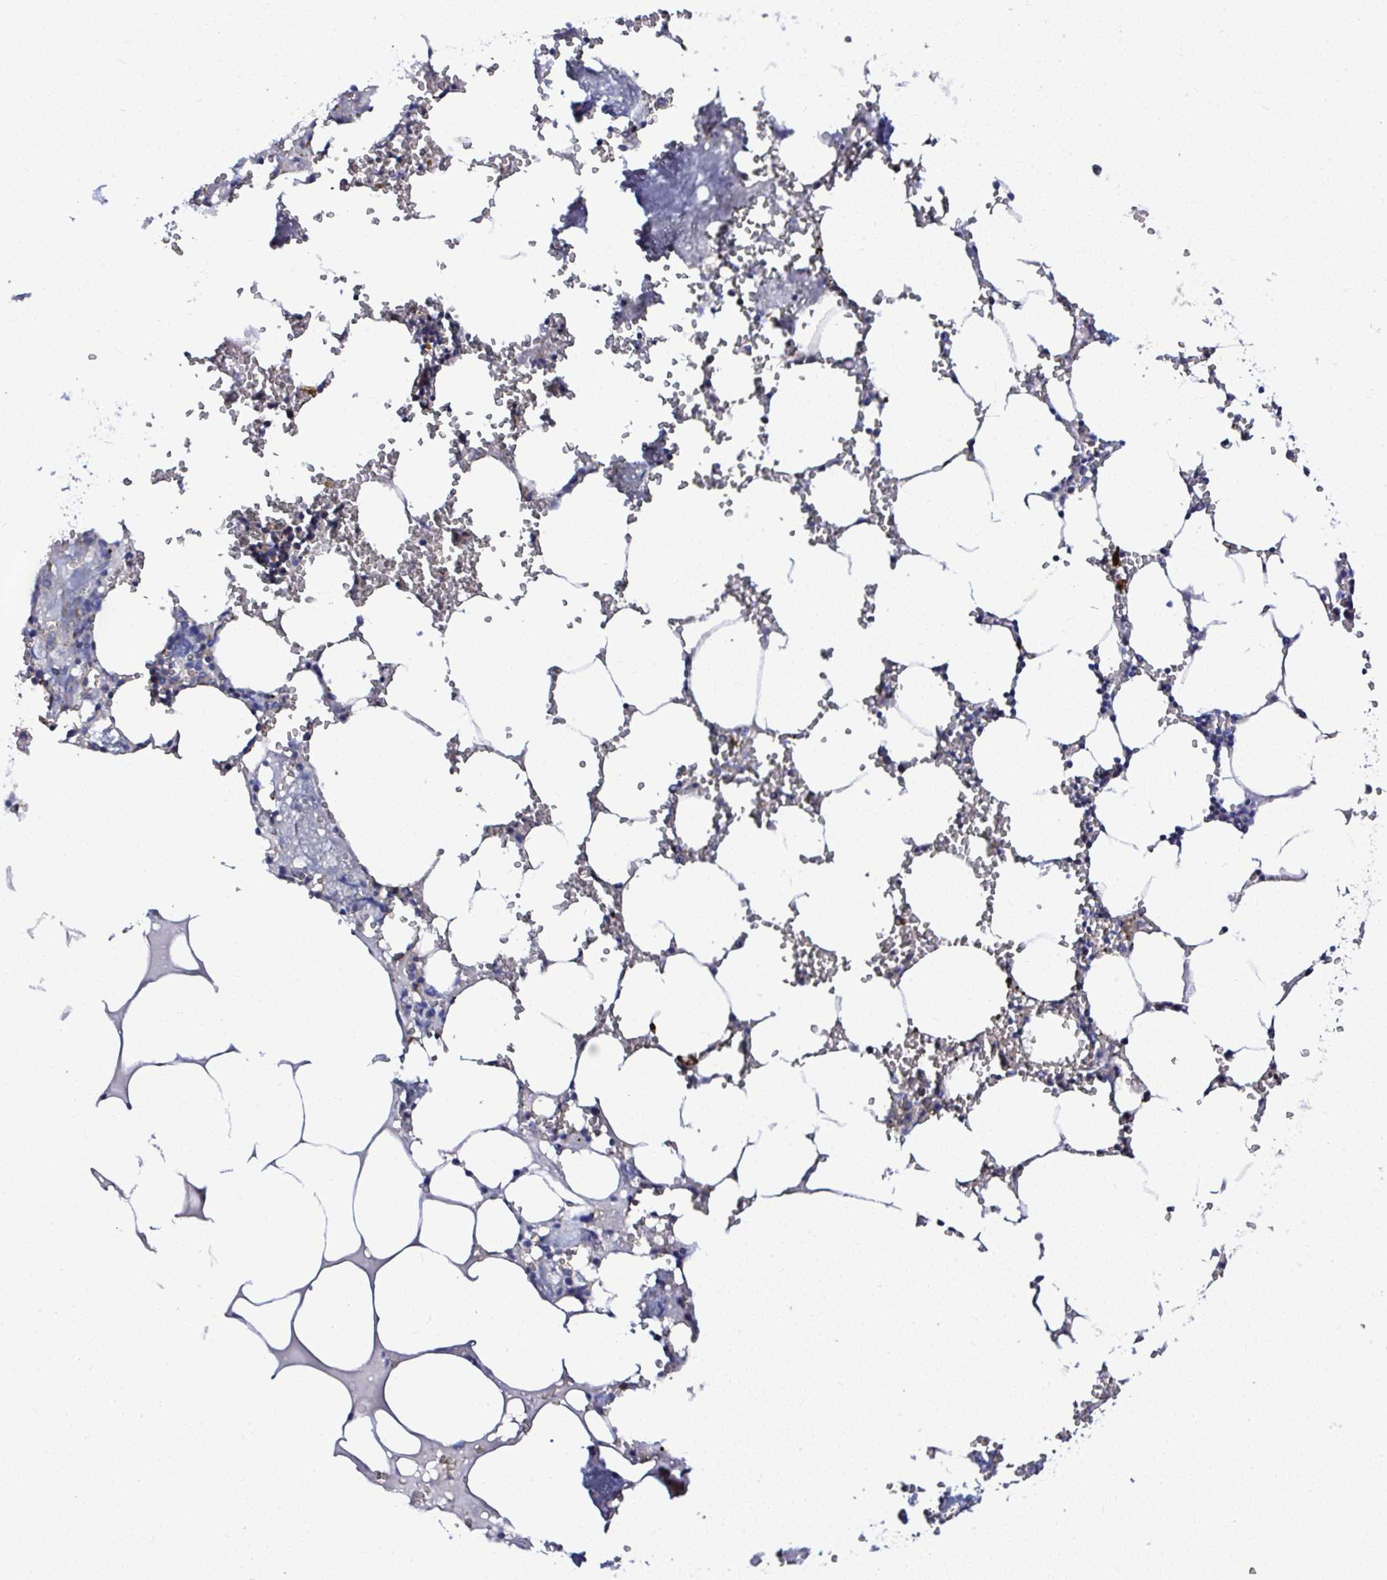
{"staining": {"intensity": "negative", "quantity": "none", "location": "none"}, "tissue": "bone marrow", "cell_type": "Hematopoietic cells", "image_type": "normal", "snomed": [{"axis": "morphology", "description": "Normal tissue, NOS"}, {"axis": "topography", "description": "Bone marrow"}], "caption": "Benign bone marrow was stained to show a protein in brown. There is no significant expression in hematopoietic cells. Nuclei are stained in blue.", "gene": "DEPDC5", "patient": {"sex": "male", "age": 54}}